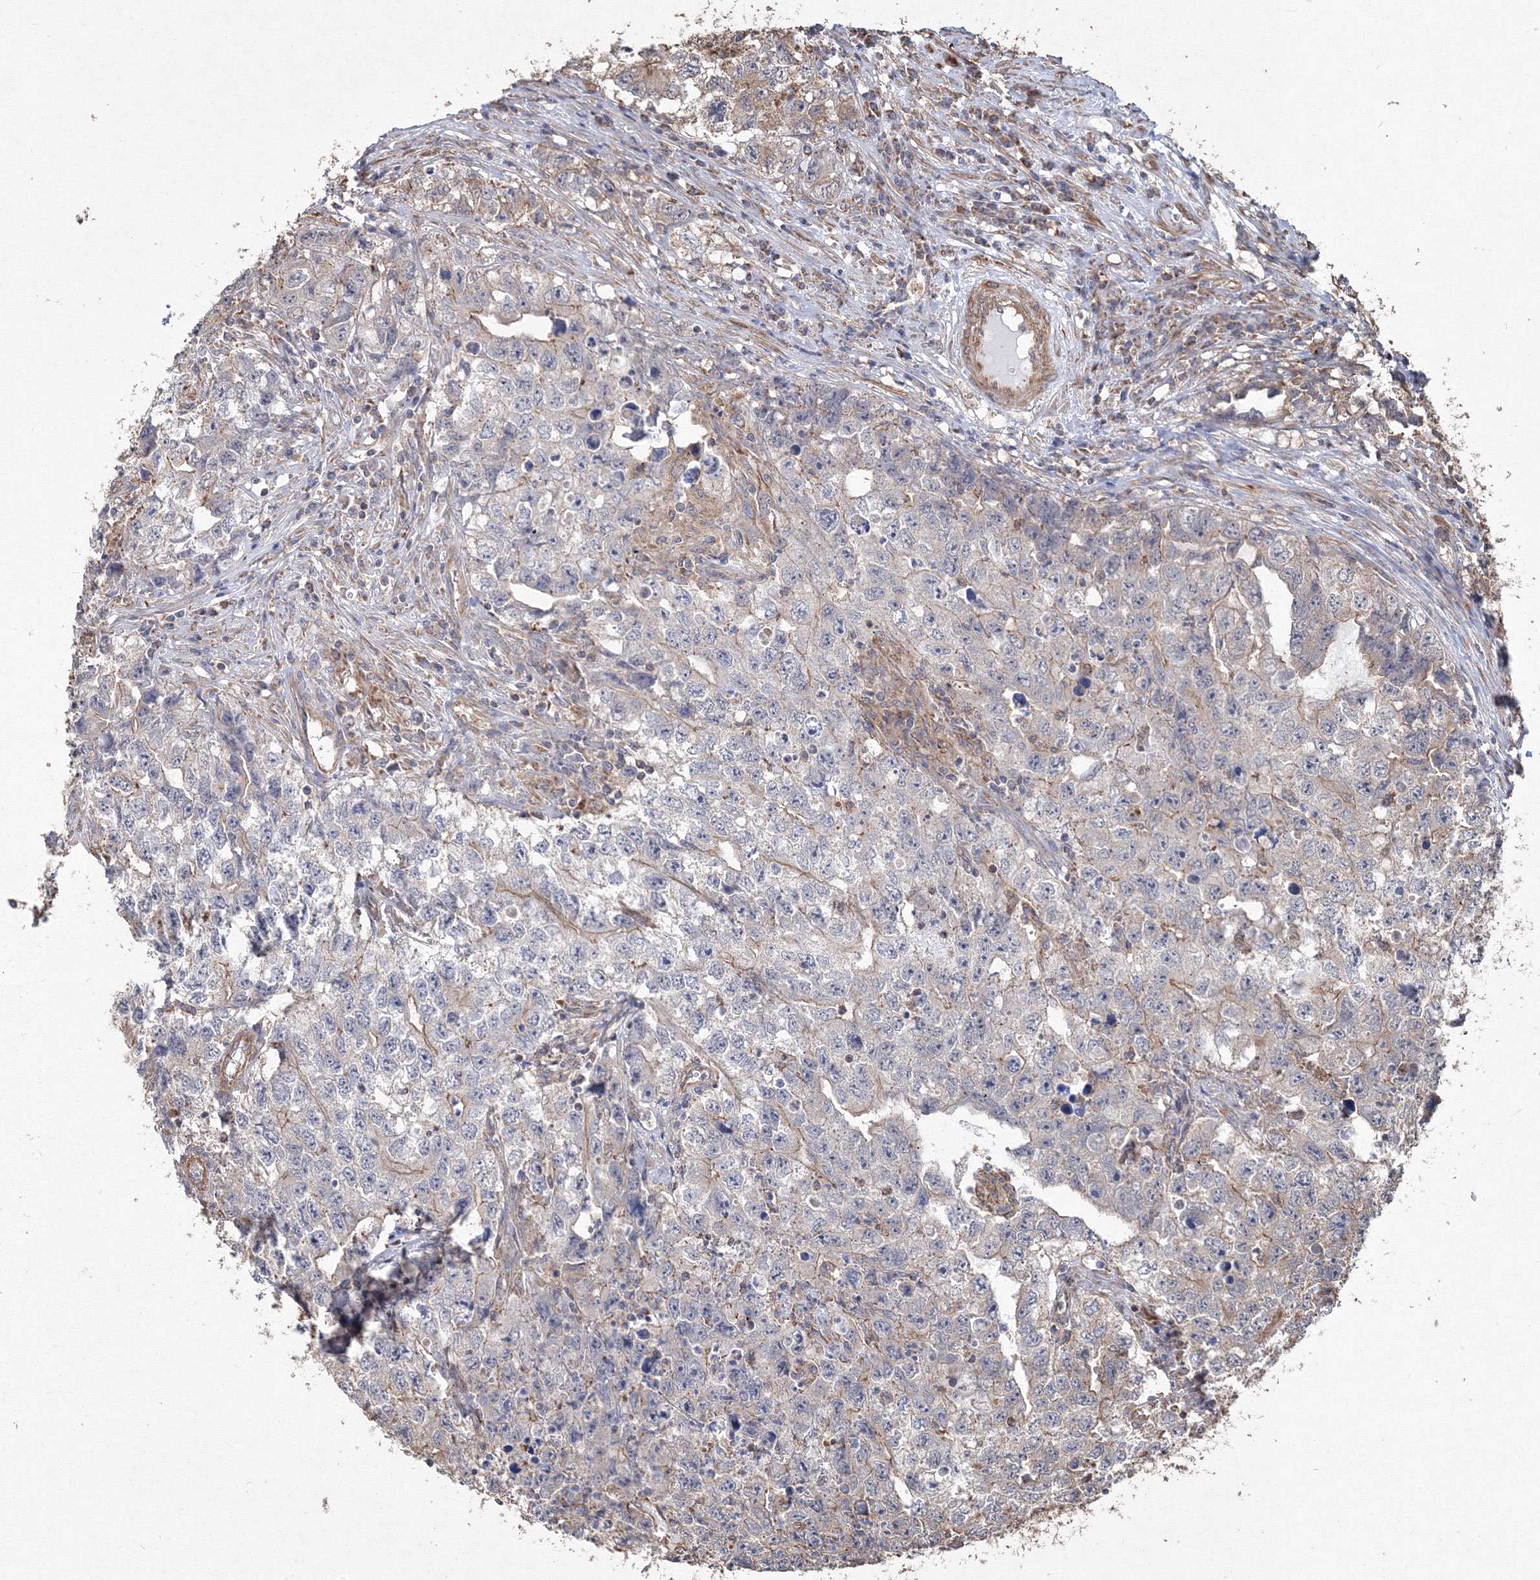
{"staining": {"intensity": "negative", "quantity": "none", "location": "none"}, "tissue": "testis cancer", "cell_type": "Tumor cells", "image_type": "cancer", "snomed": [{"axis": "morphology", "description": "Seminoma, NOS"}, {"axis": "morphology", "description": "Carcinoma, Embryonal, NOS"}, {"axis": "topography", "description": "Testis"}], "caption": "High power microscopy image of an immunohistochemistry (IHC) photomicrograph of testis cancer (embryonal carcinoma), revealing no significant positivity in tumor cells. (Stains: DAB (3,3'-diaminobenzidine) IHC with hematoxylin counter stain, Microscopy: brightfield microscopy at high magnification).", "gene": "TMEM139", "patient": {"sex": "male", "age": 43}}